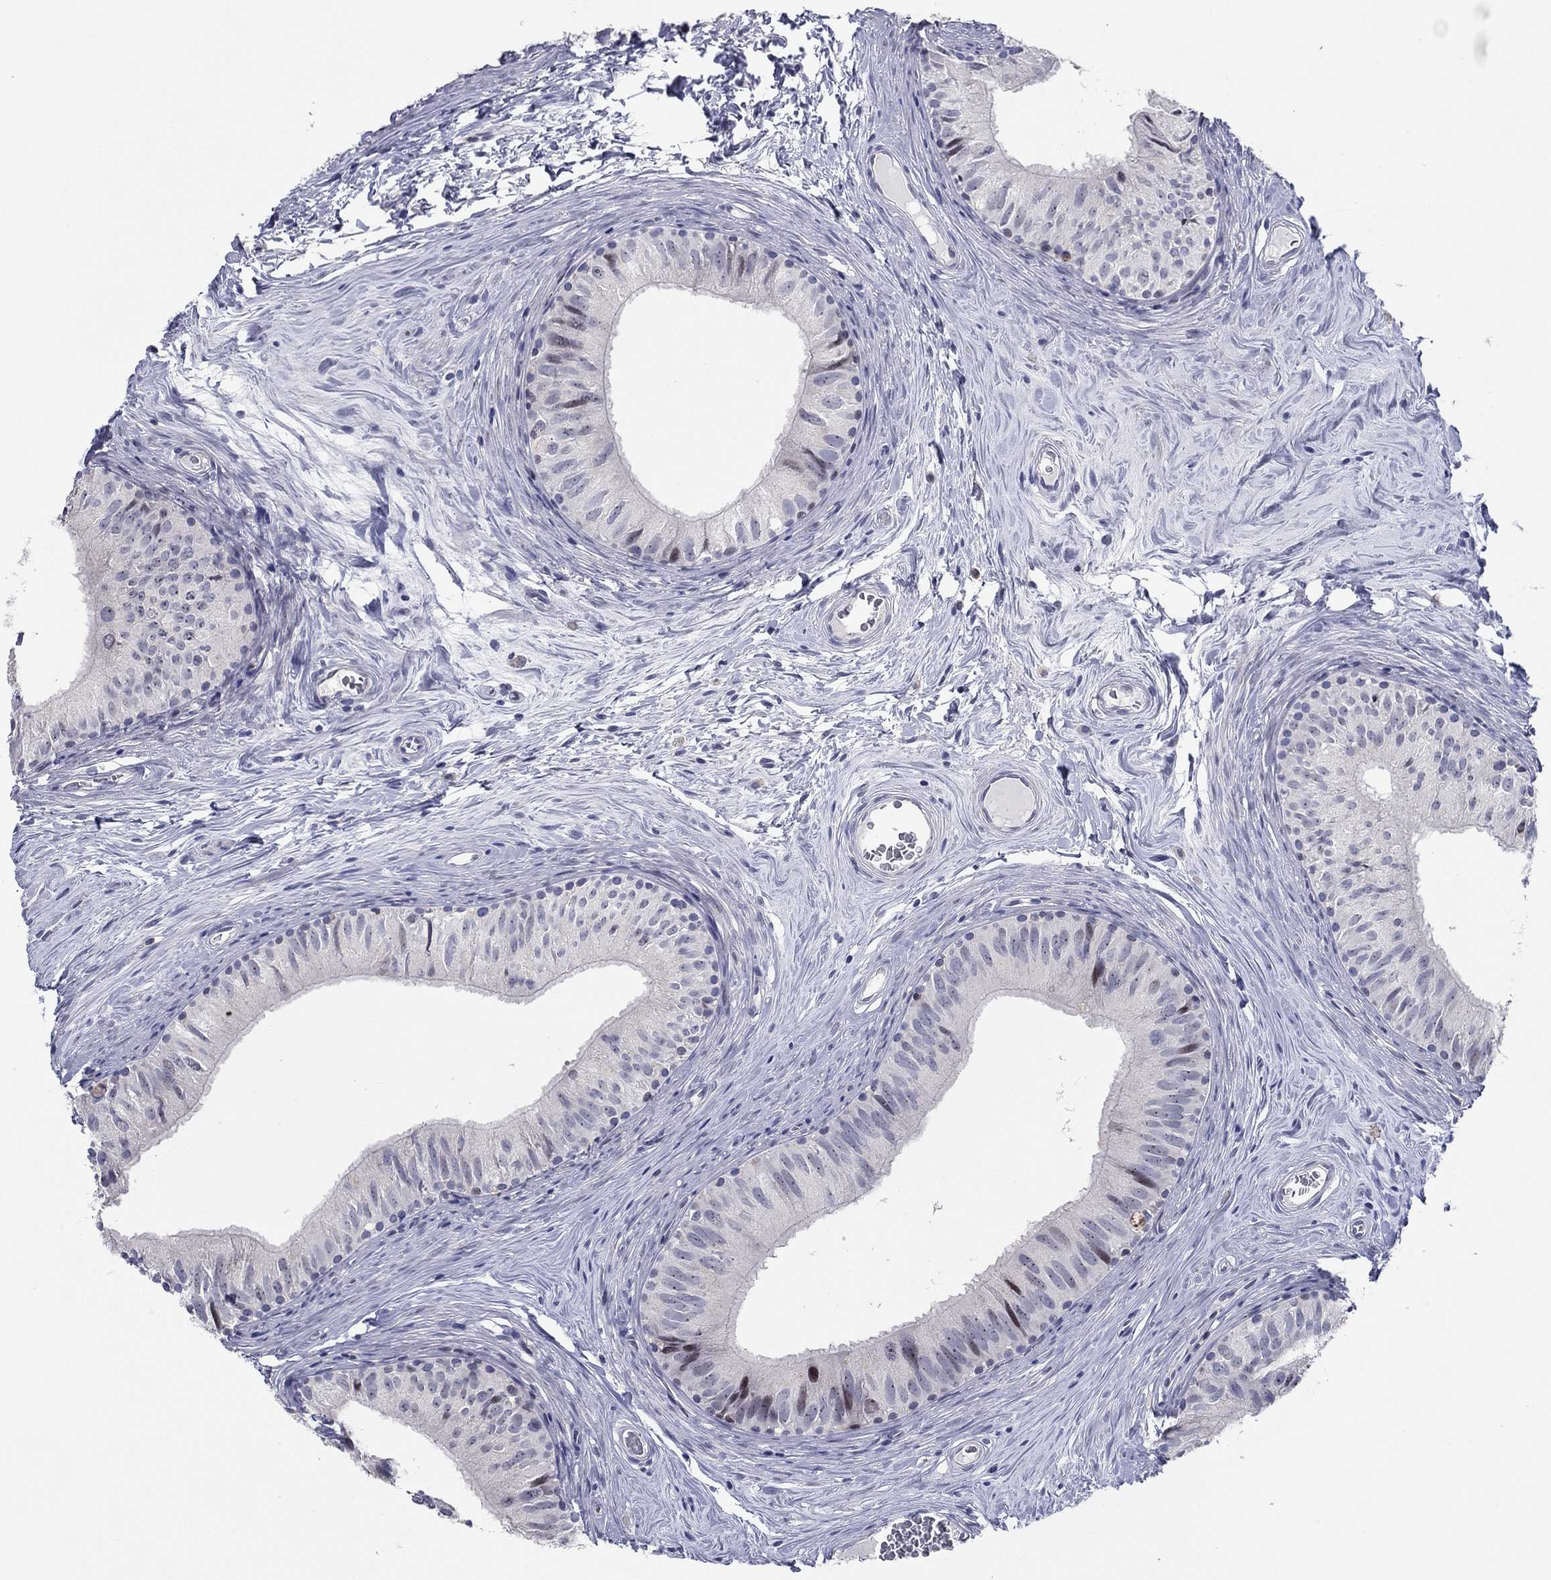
{"staining": {"intensity": "negative", "quantity": "none", "location": "none"}, "tissue": "epididymis", "cell_type": "Glandular cells", "image_type": "normal", "snomed": [{"axis": "morphology", "description": "Normal tissue, NOS"}, {"axis": "topography", "description": "Epididymis"}], "caption": "Immunohistochemical staining of benign human epididymis displays no significant expression in glandular cells.", "gene": "ITGAE", "patient": {"sex": "male", "age": 52}}